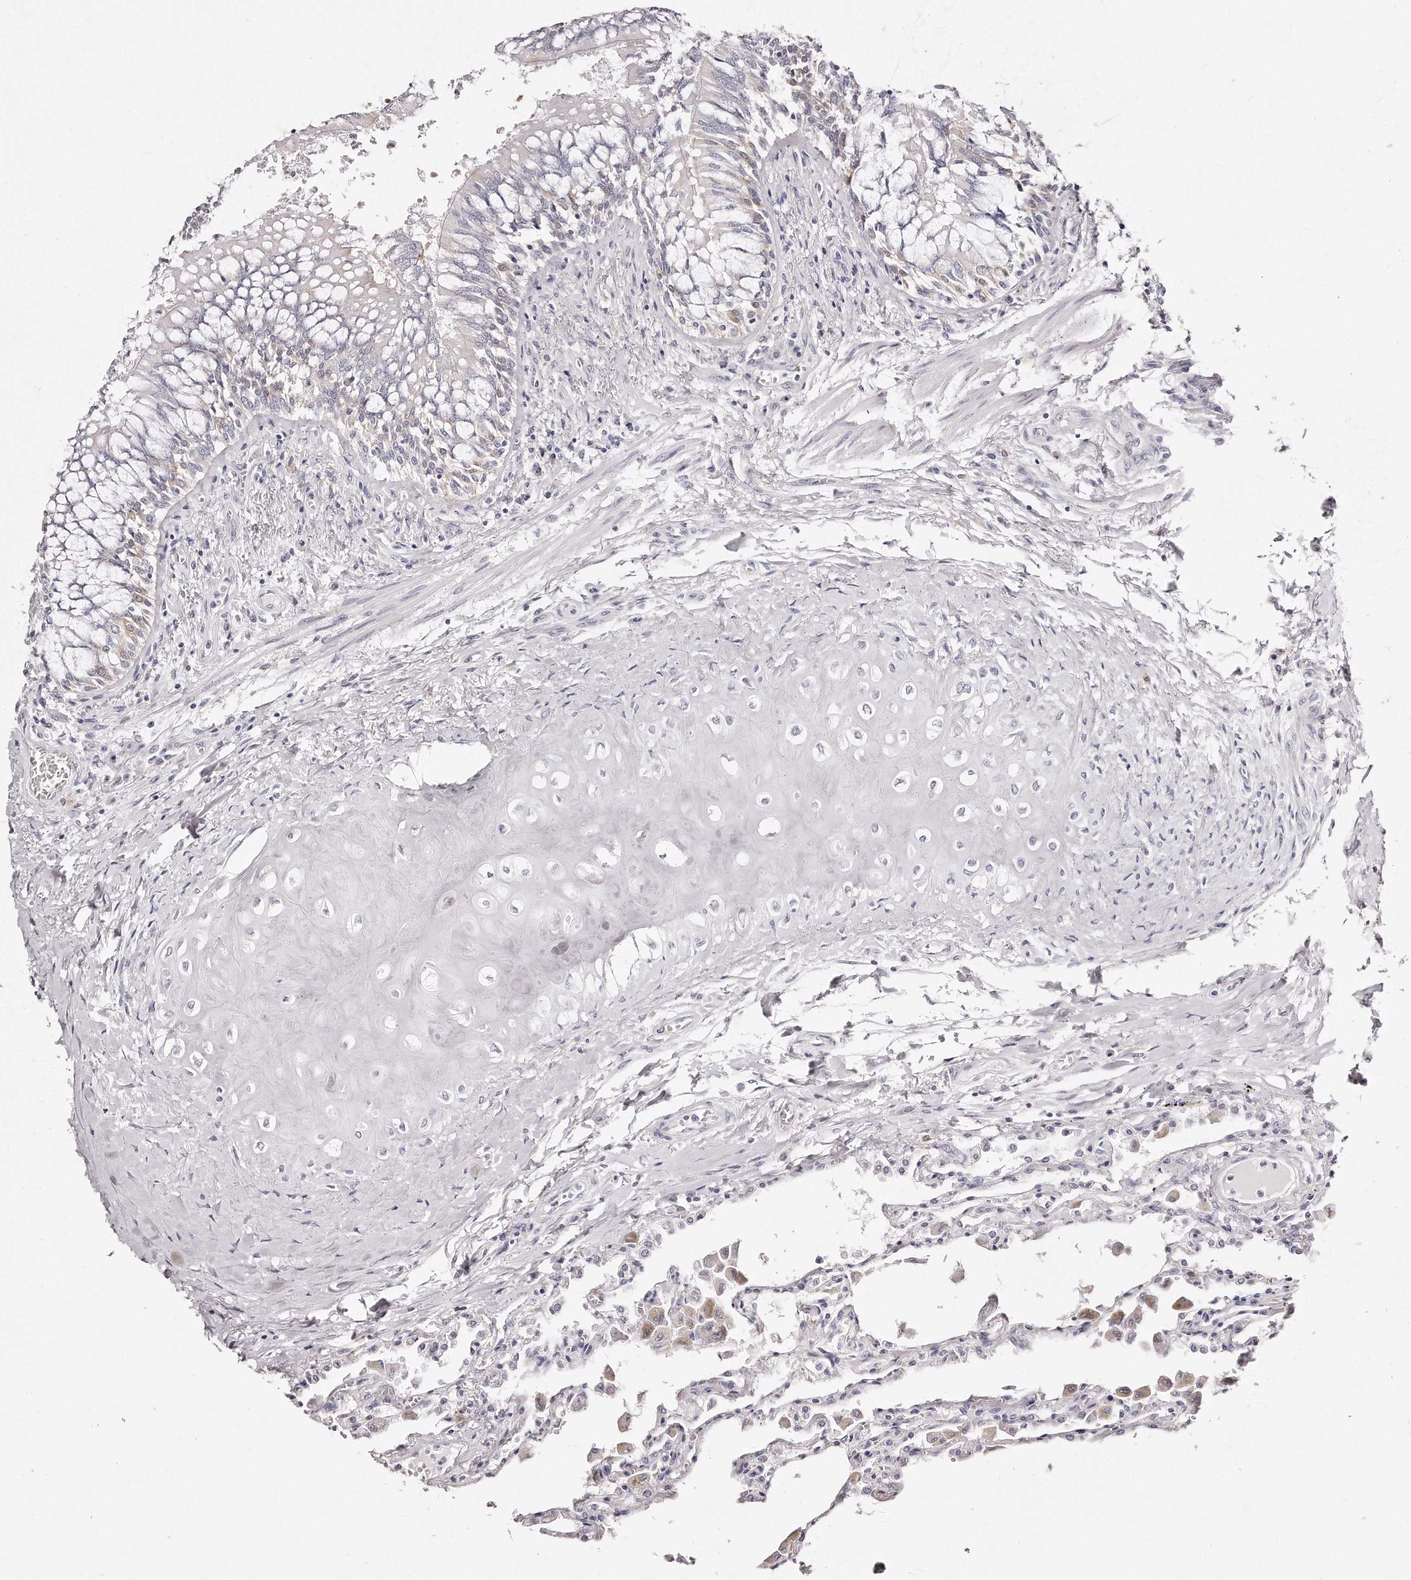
{"staining": {"intensity": "negative", "quantity": "none", "location": "none"}, "tissue": "lung", "cell_type": "Alveolar cells", "image_type": "normal", "snomed": [{"axis": "morphology", "description": "Normal tissue, NOS"}, {"axis": "topography", "description": "Bronchus"}, {"axis": "topography", "description": "Lung"}], "caption": "Image shows no significant protein staining in alveolar cells of benign lung. The staining was performed using DAB to visualize the protein expression in brown, while the nuclei were stained in blue with hematoxylin (Magnification: 20x).", "gene": "GDA", "patient": {"sex": "female", "age": 49}}